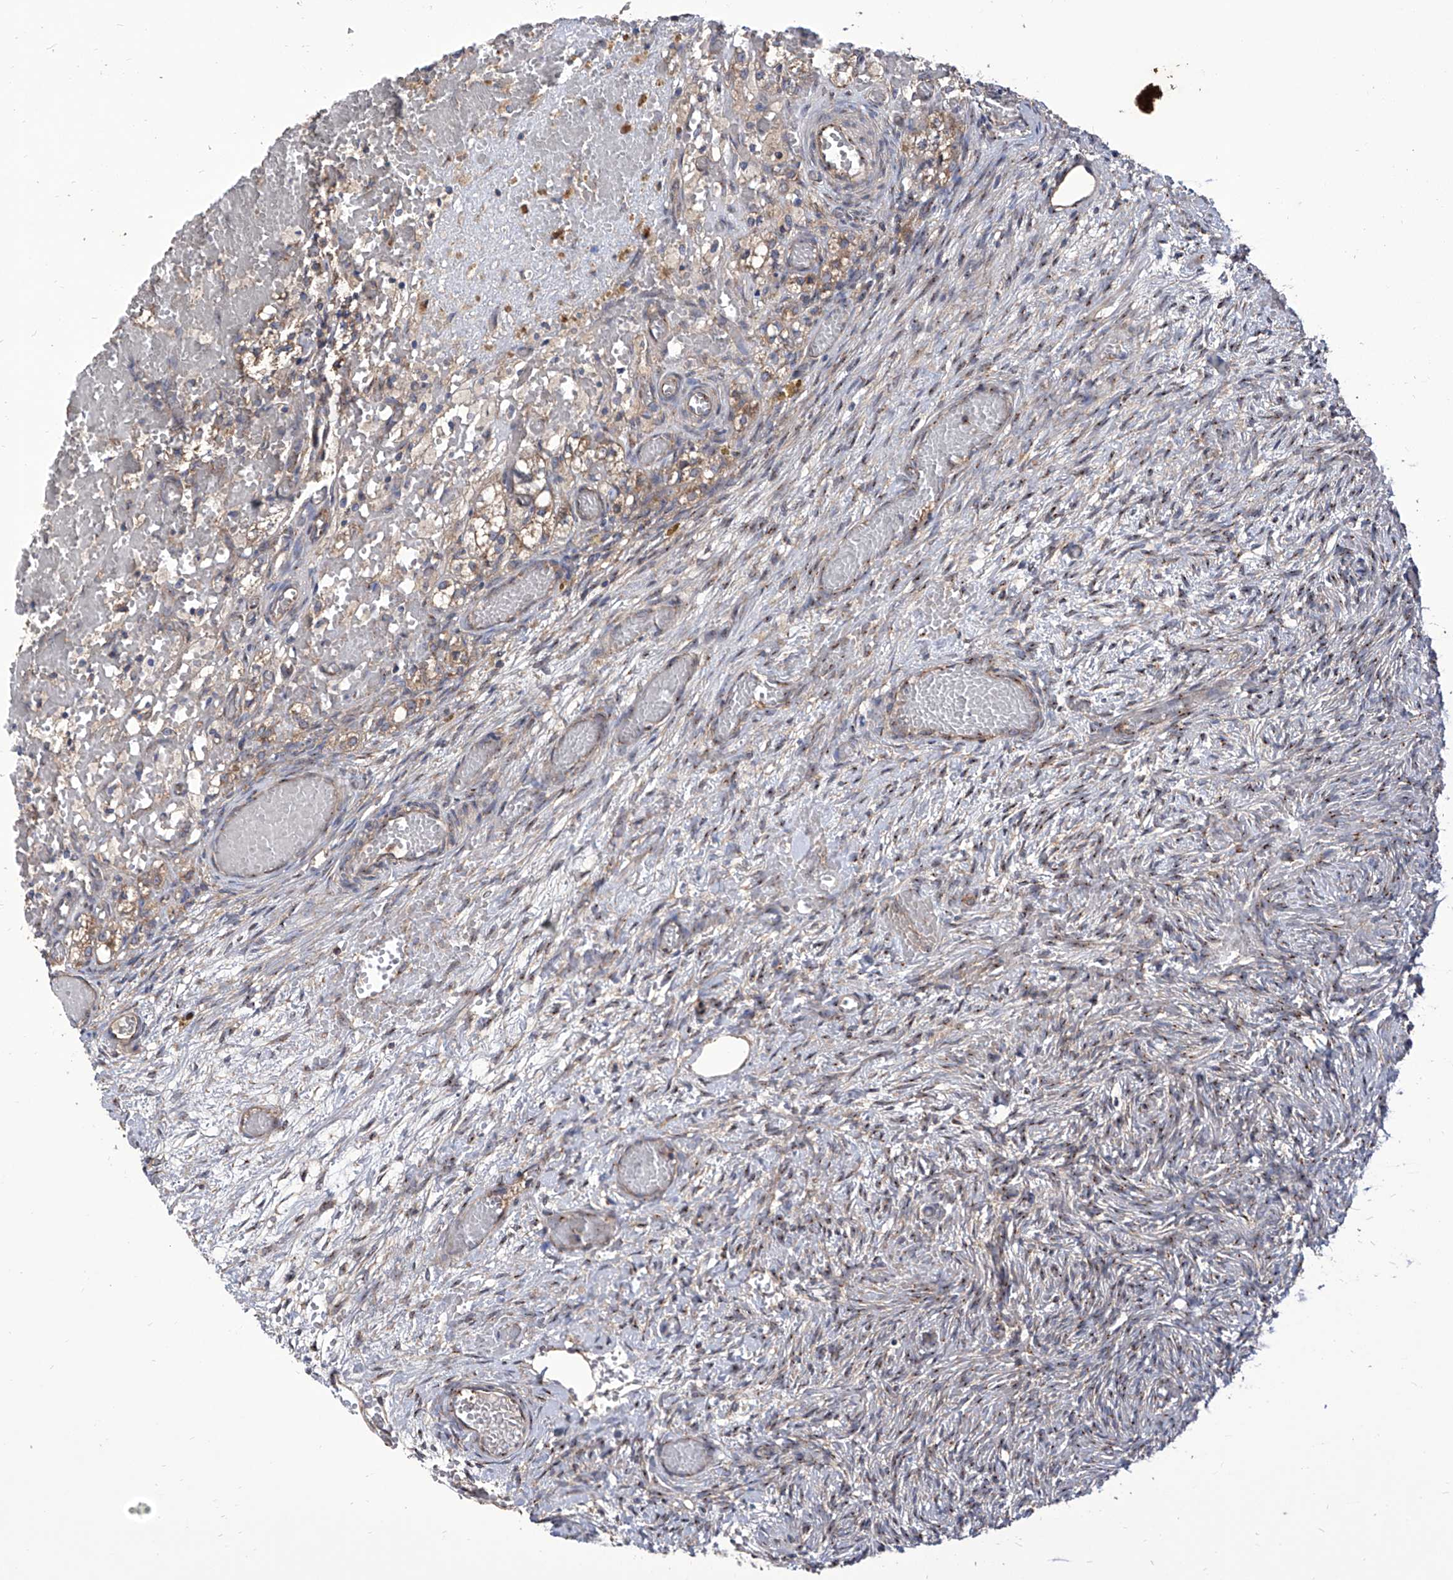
{"staining": {"intensity": "weak", "quantity": "25%-75%", "location": "cytoplasmic/membranous"}, "tissue": "ovary", "cell_type": "Ovarian stroma cells", "image_type": "normal", "snomed": [{"axis": "morphology", "description": "Adenocarcinoma, NOS"}, {"axis": "topography", "description": "Endometrium"}], "caption": "An immunohistochemistry (IHC) photomicrograph of unremarkable tissue is shown. Protein staining in brown labels weak cytoplasmic/membranous positivity in ovary within ovarian stroma cells.", "gene": "TJAP1", "patient": {"sex": "female", "age": 32}}